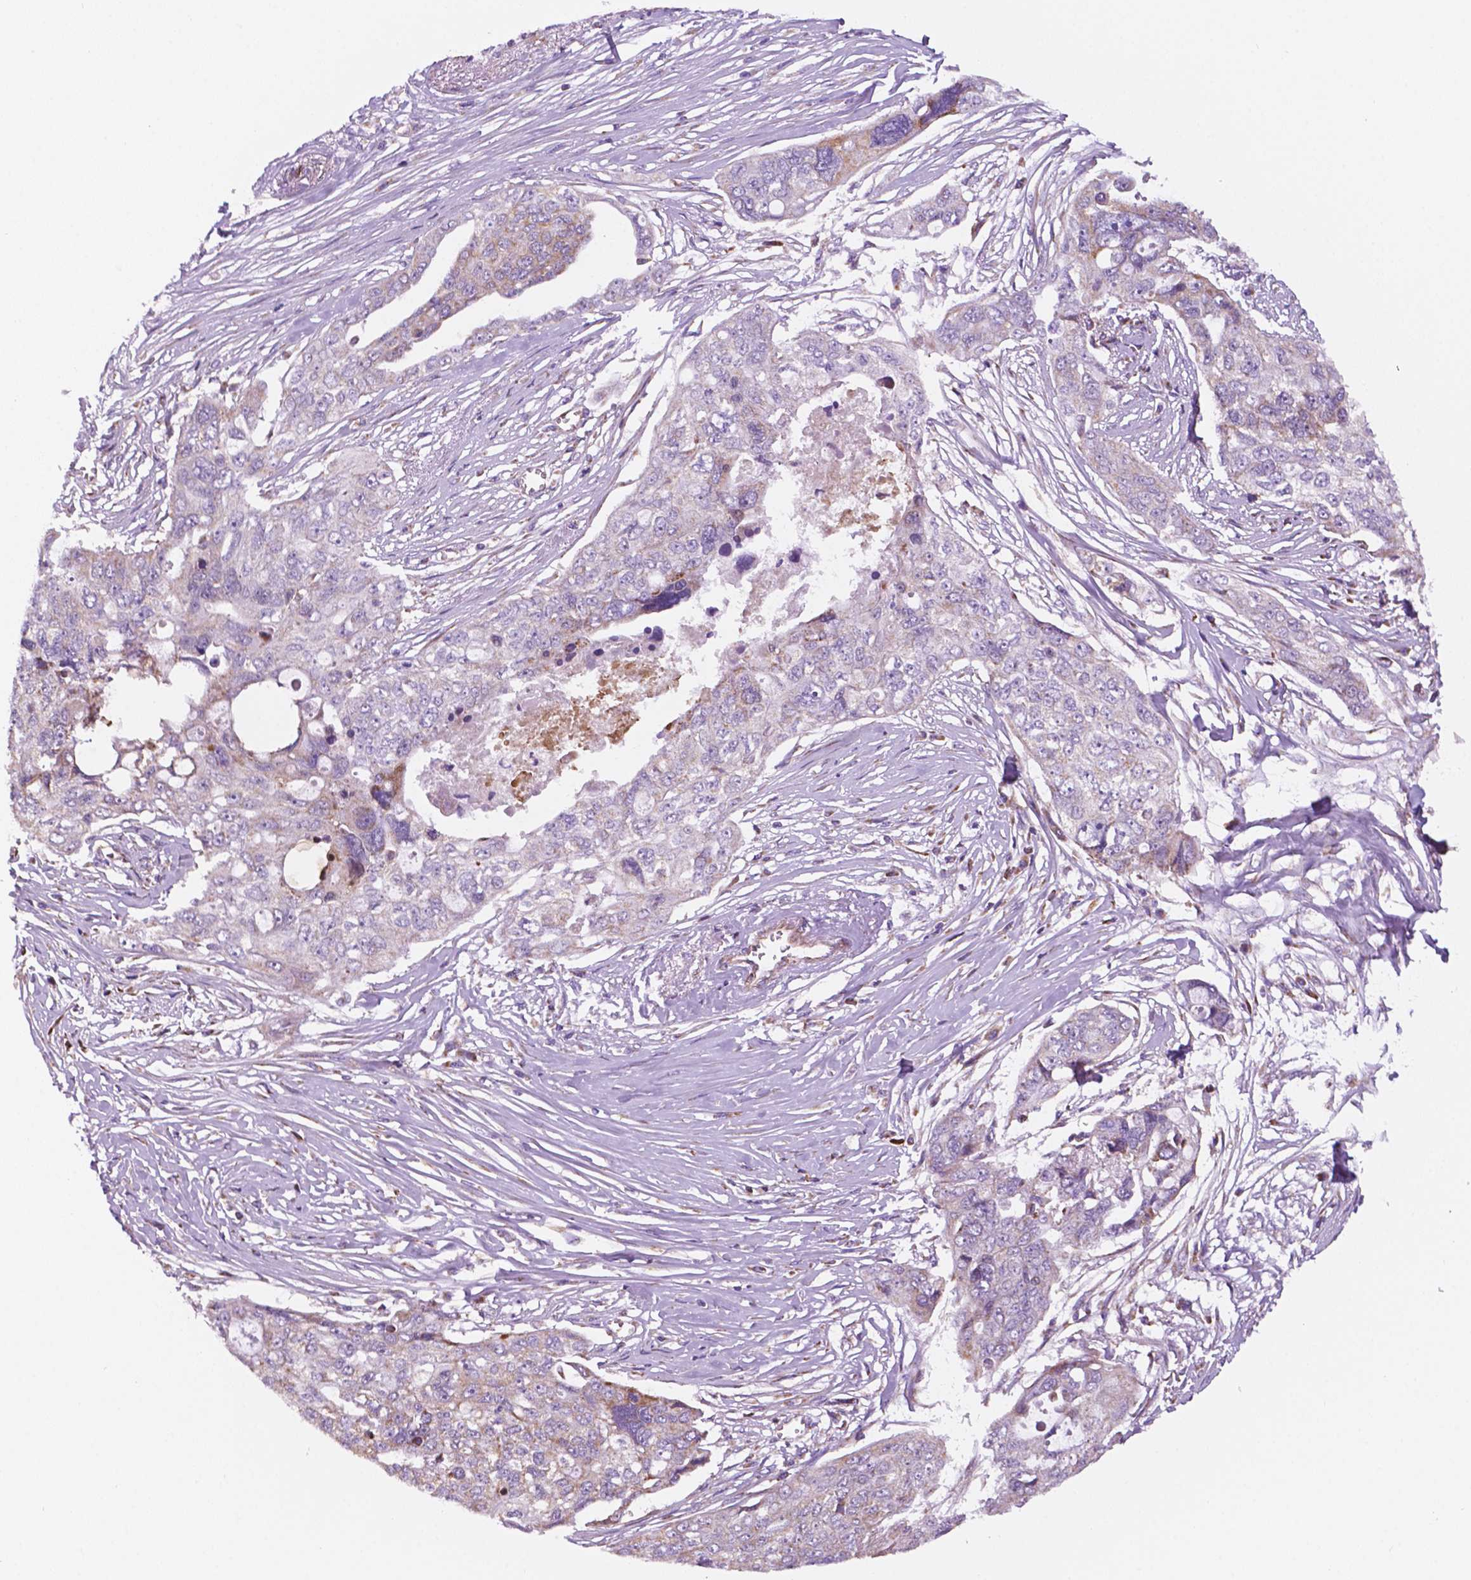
{"staining": {"intensity": "weak", "quantity": "<25%", "location": "cytoplasmic/membranous"}, "tissue": "ovarian cancer", "cell_type": "Tumor cells", "image_type": "cancer", "snomed": [{"axis": "morphology", "description": "Carcinoma, endometroid"}, {"axis": "topography", "description": "Ovary"}], "caption": "High magnification brightfield microscopy of ovarian cancer (endometroid carcinoma) stained with DAB (3,3'-diaminobenzidine) (brown) and counterstained with hematoxylin (blue): tumor cells show no significant expression.", "gene": "GEMIN4", "patient": {"sex": "female", "age": 70}}